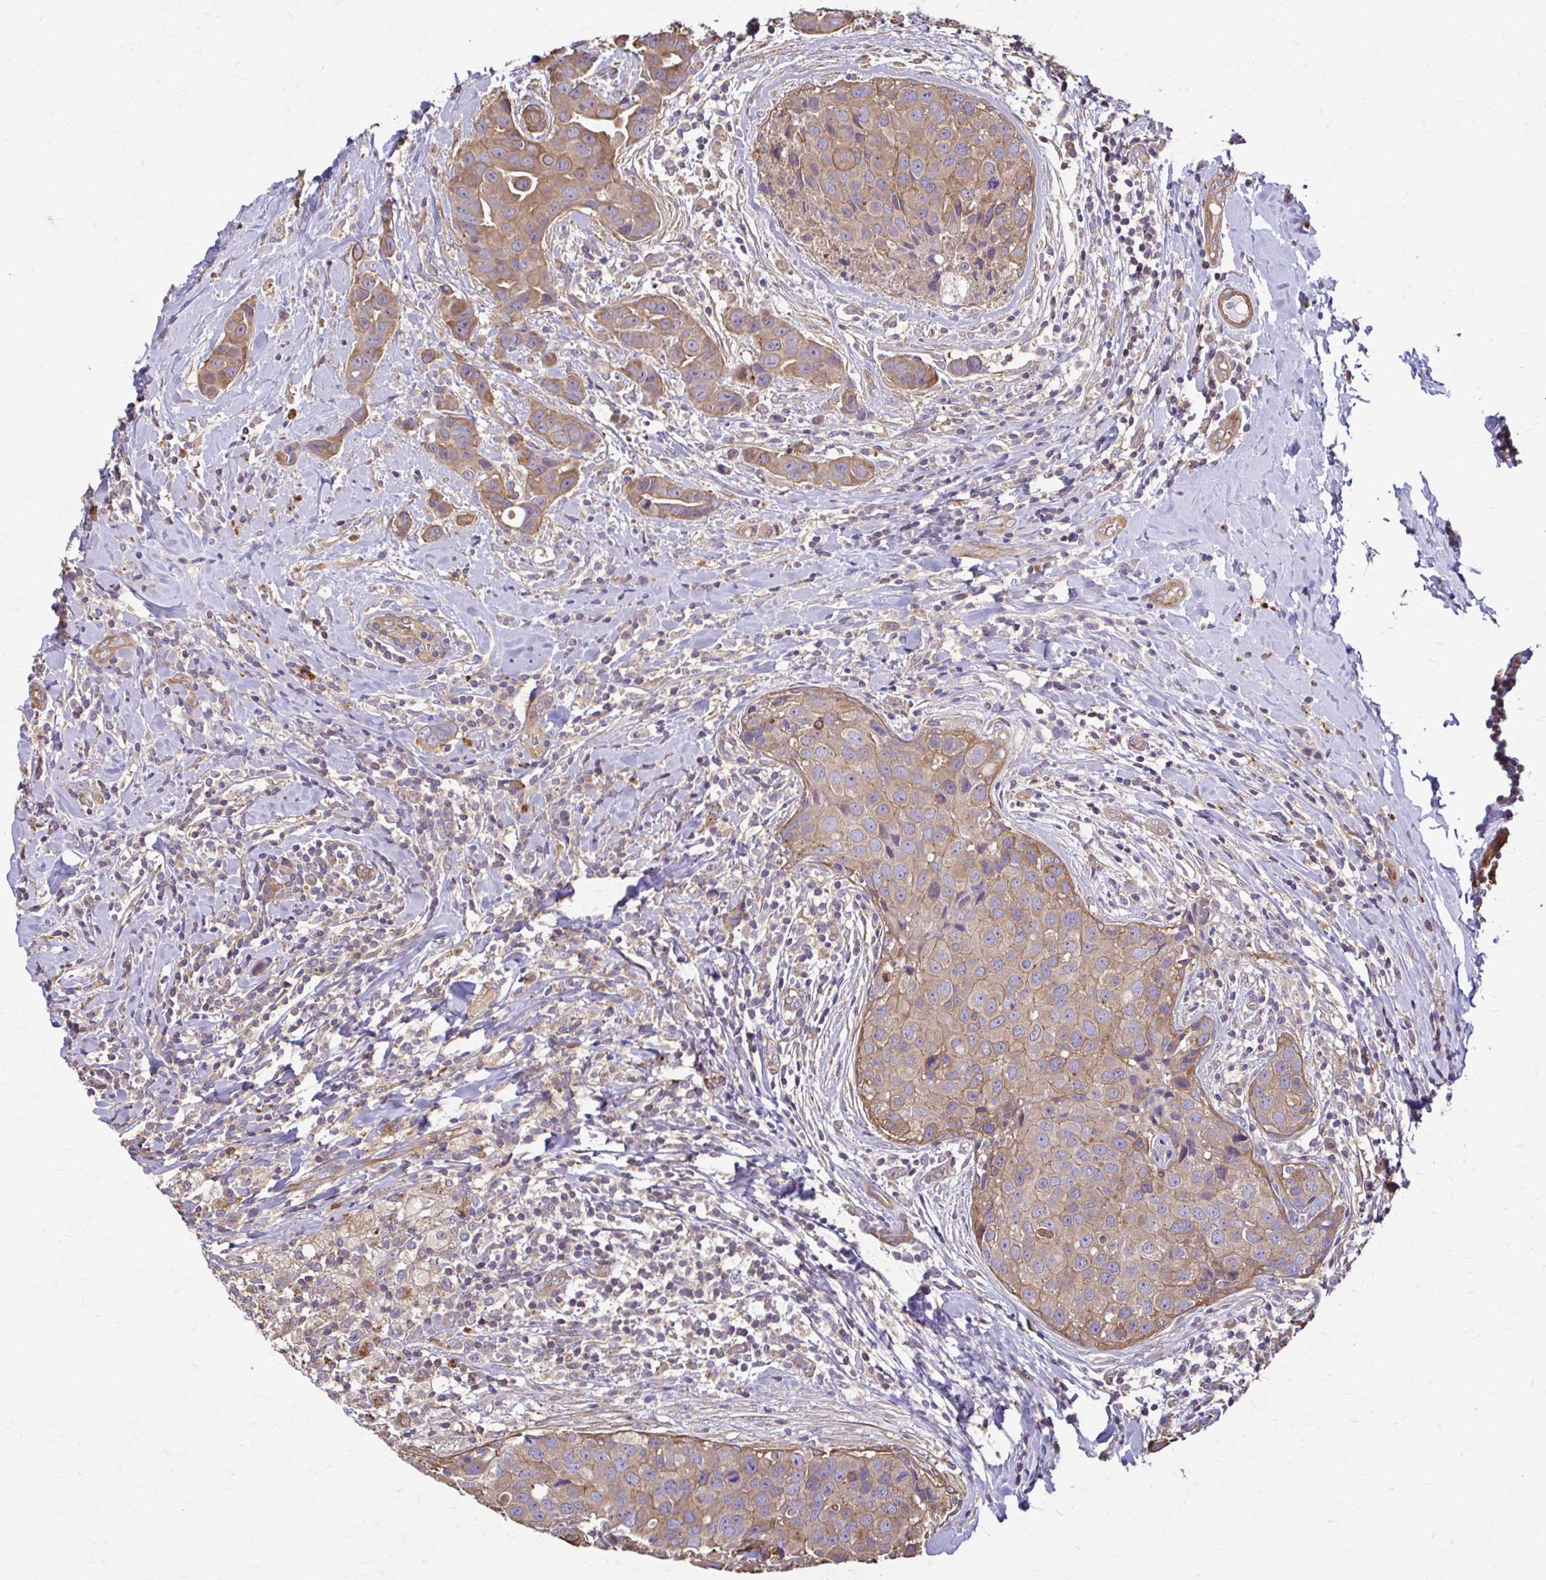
{"staining": {"intensity": "weak", "quantity": ">75%", "location": "cytoplasmic/membranous"}, "tissue": "breast cancer", "cell_type": "Tumor cells", "image_type": "cancer", "snomed": [{"axis": "morphology", "description": "Duct carcinoma"}, {"axis": "topography", "description": "Breast"}], "caption": "This image reveals immunohistochemistry staining of breast cancer (infiltrating ductal carcinoma), with low weak cytoplasmic/membranous staining in approximately >75% of tumor cells.", "gene": "DSP", "patient": {"sex": "female", "age": 24}}